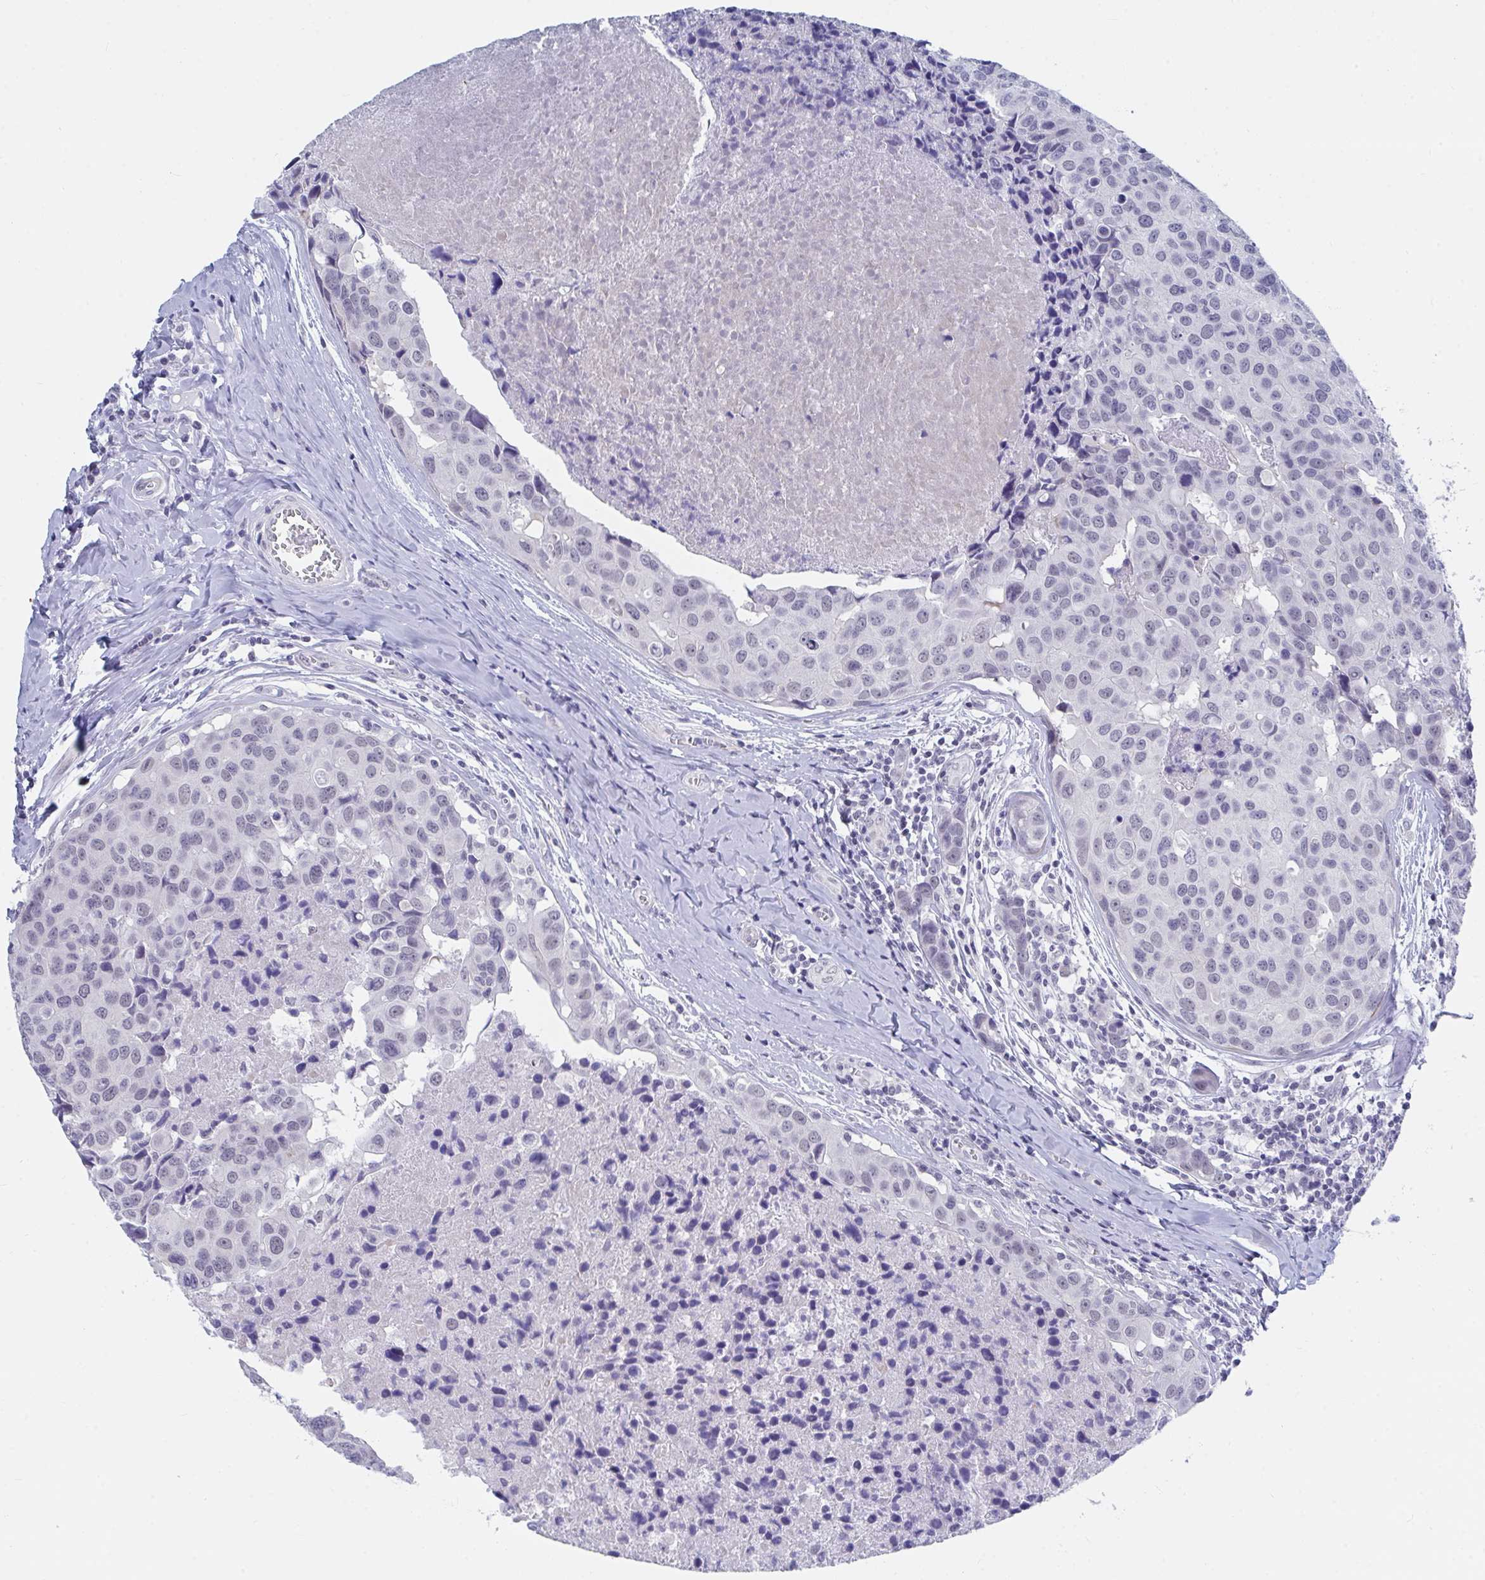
{"staining": {"intensity": "negative", "quantity": "none", "location": "none"}, "tissue": "breast cancer", "cell_type": "Tumor cells", "image_type": "cancer", "snomed": [{"axis": "morphology", "description": "Duct carcinoma"}, {"axis": "topography", "description": "Breast"}], "caption": "IHC of human infiltrating ductal carcinoma (breast) demonstrates no staining in tumor cells.", "gene": "DAOA", "patient": {"sex": "female", "age": 24}}